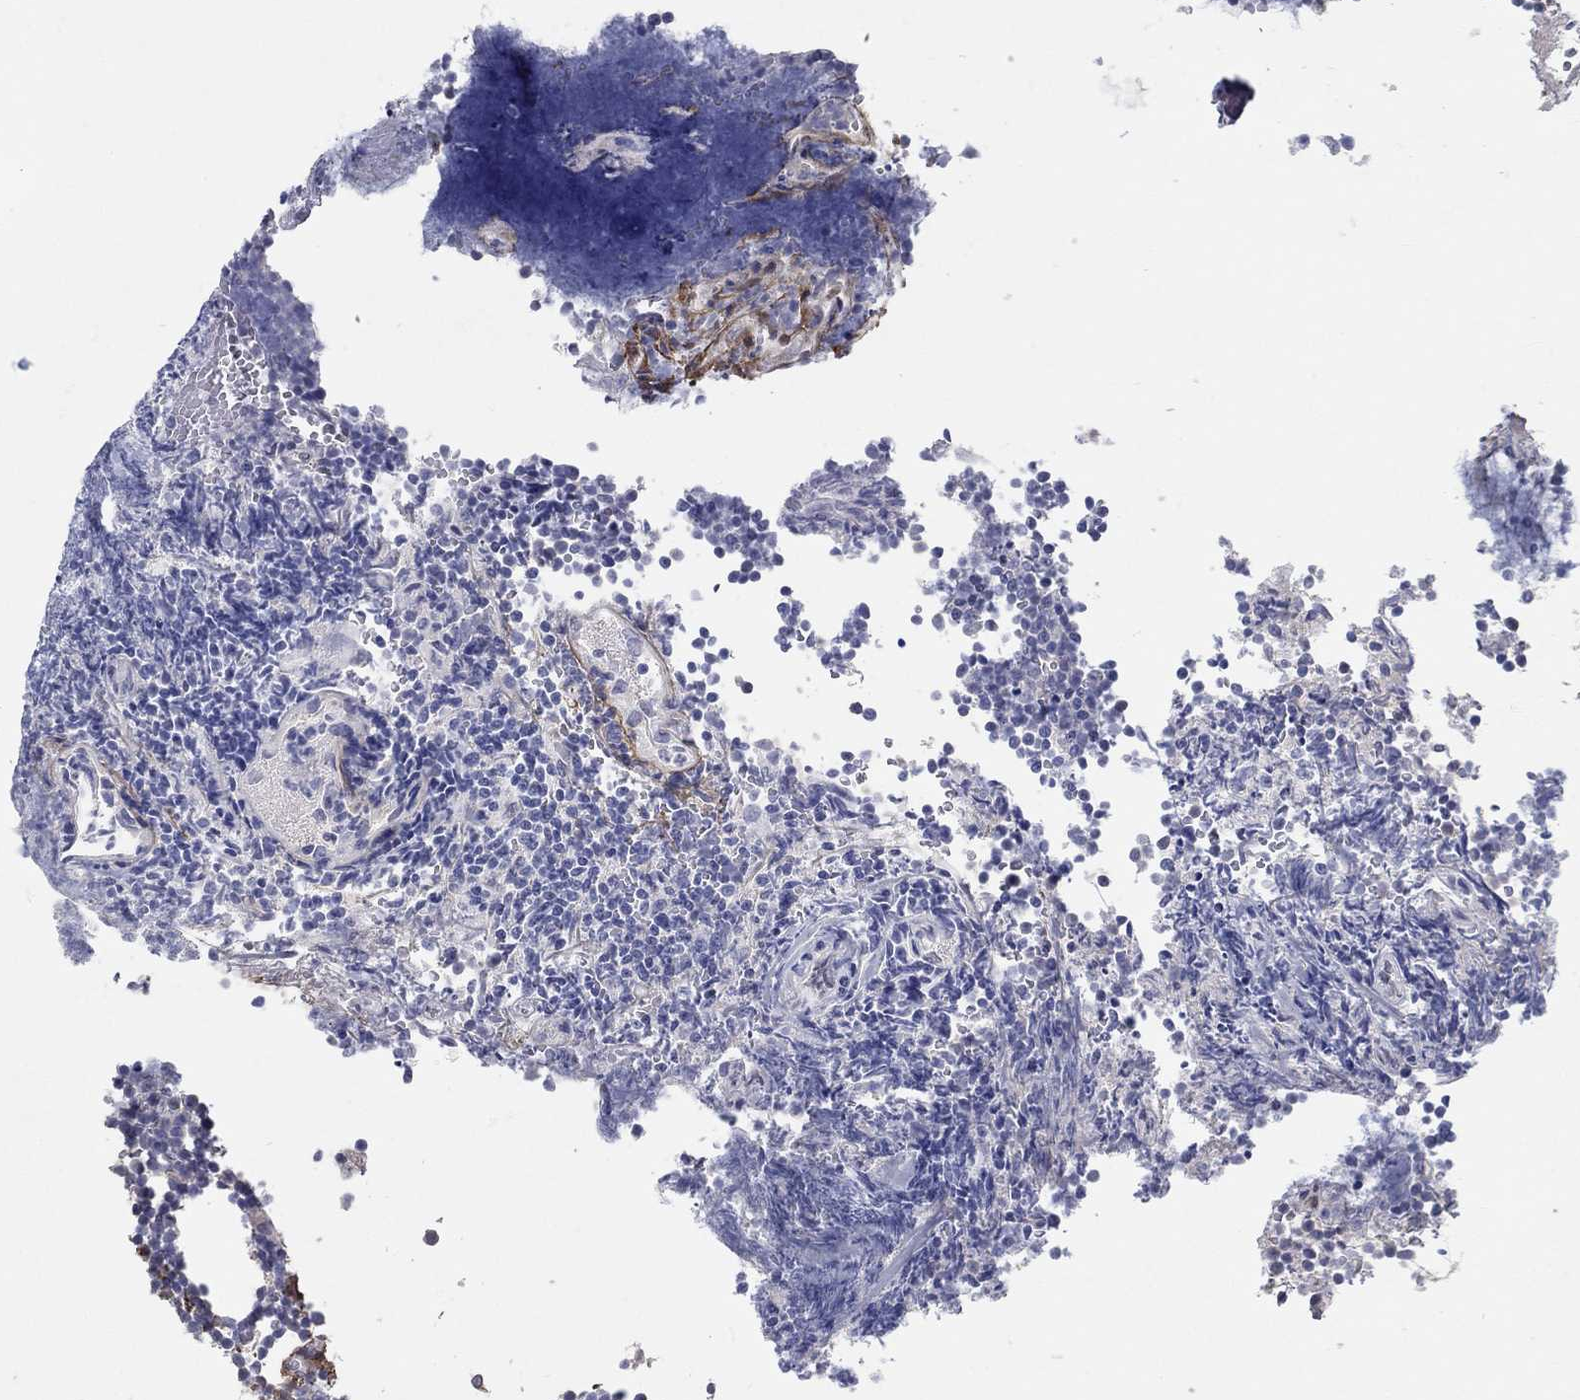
{"staining": {"intensity": "negative", "quantity": "none", "location": "none"}, "tissue": "lymphoma", "cell_type": "Tumor cells", "image_type": "cancer", "snomed": [{"axis": "morphology", "description": "Malignant lymphoma, non-Hodgkin's type, Low grade"}, {"axis": "topography", "description": "Brain"}], "caption": "Immunohistochemistry of low-grade malignant lymphoma, non-Hodgkin's type reveals no positivity in tumor cells.", "gene": "FGF2", "patient": {"sex": "female", "age": 66}}